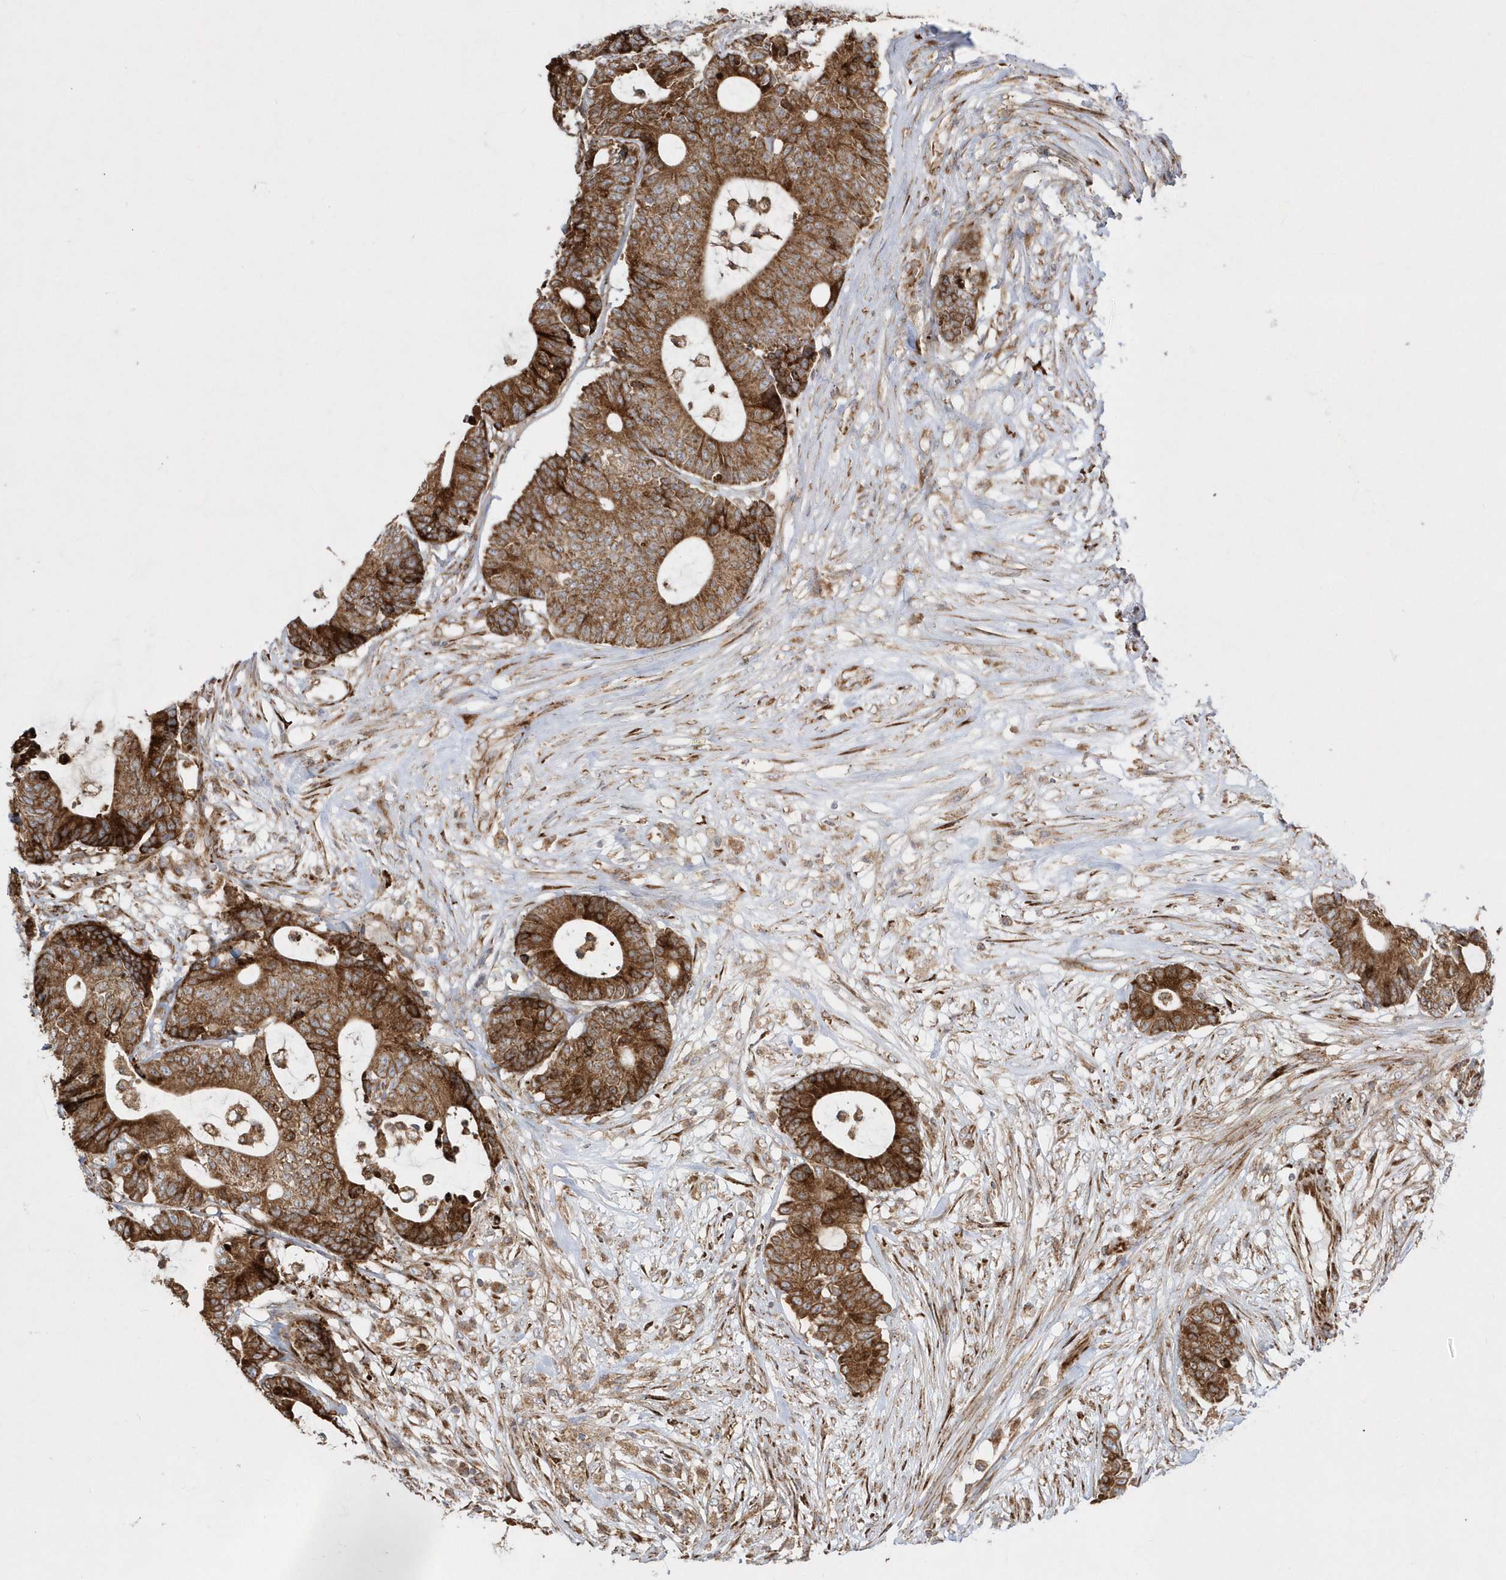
{"staining": {"intensity": "strong", "quantity": ">75%", "location": "cytoplasmic/membranous"}, "tissue": "colorectal cancer", "cell_type": "Tumor cells", "image_type": "cancer", "snomed": [{"axis": "morphology", "description": "Adenocarcinoma, NOS"}, {"axis": "topography", "description": "Colon"}], "caption": "The image demonstrates immunohistochemical staining of colorectal adenocarcinoma. There is strong cytoplasmic/membranous expression is seen in approximately >75% of tumor cells.", "gene": "SH3BP2", "patient": {"sex": "female", "age": 84}}